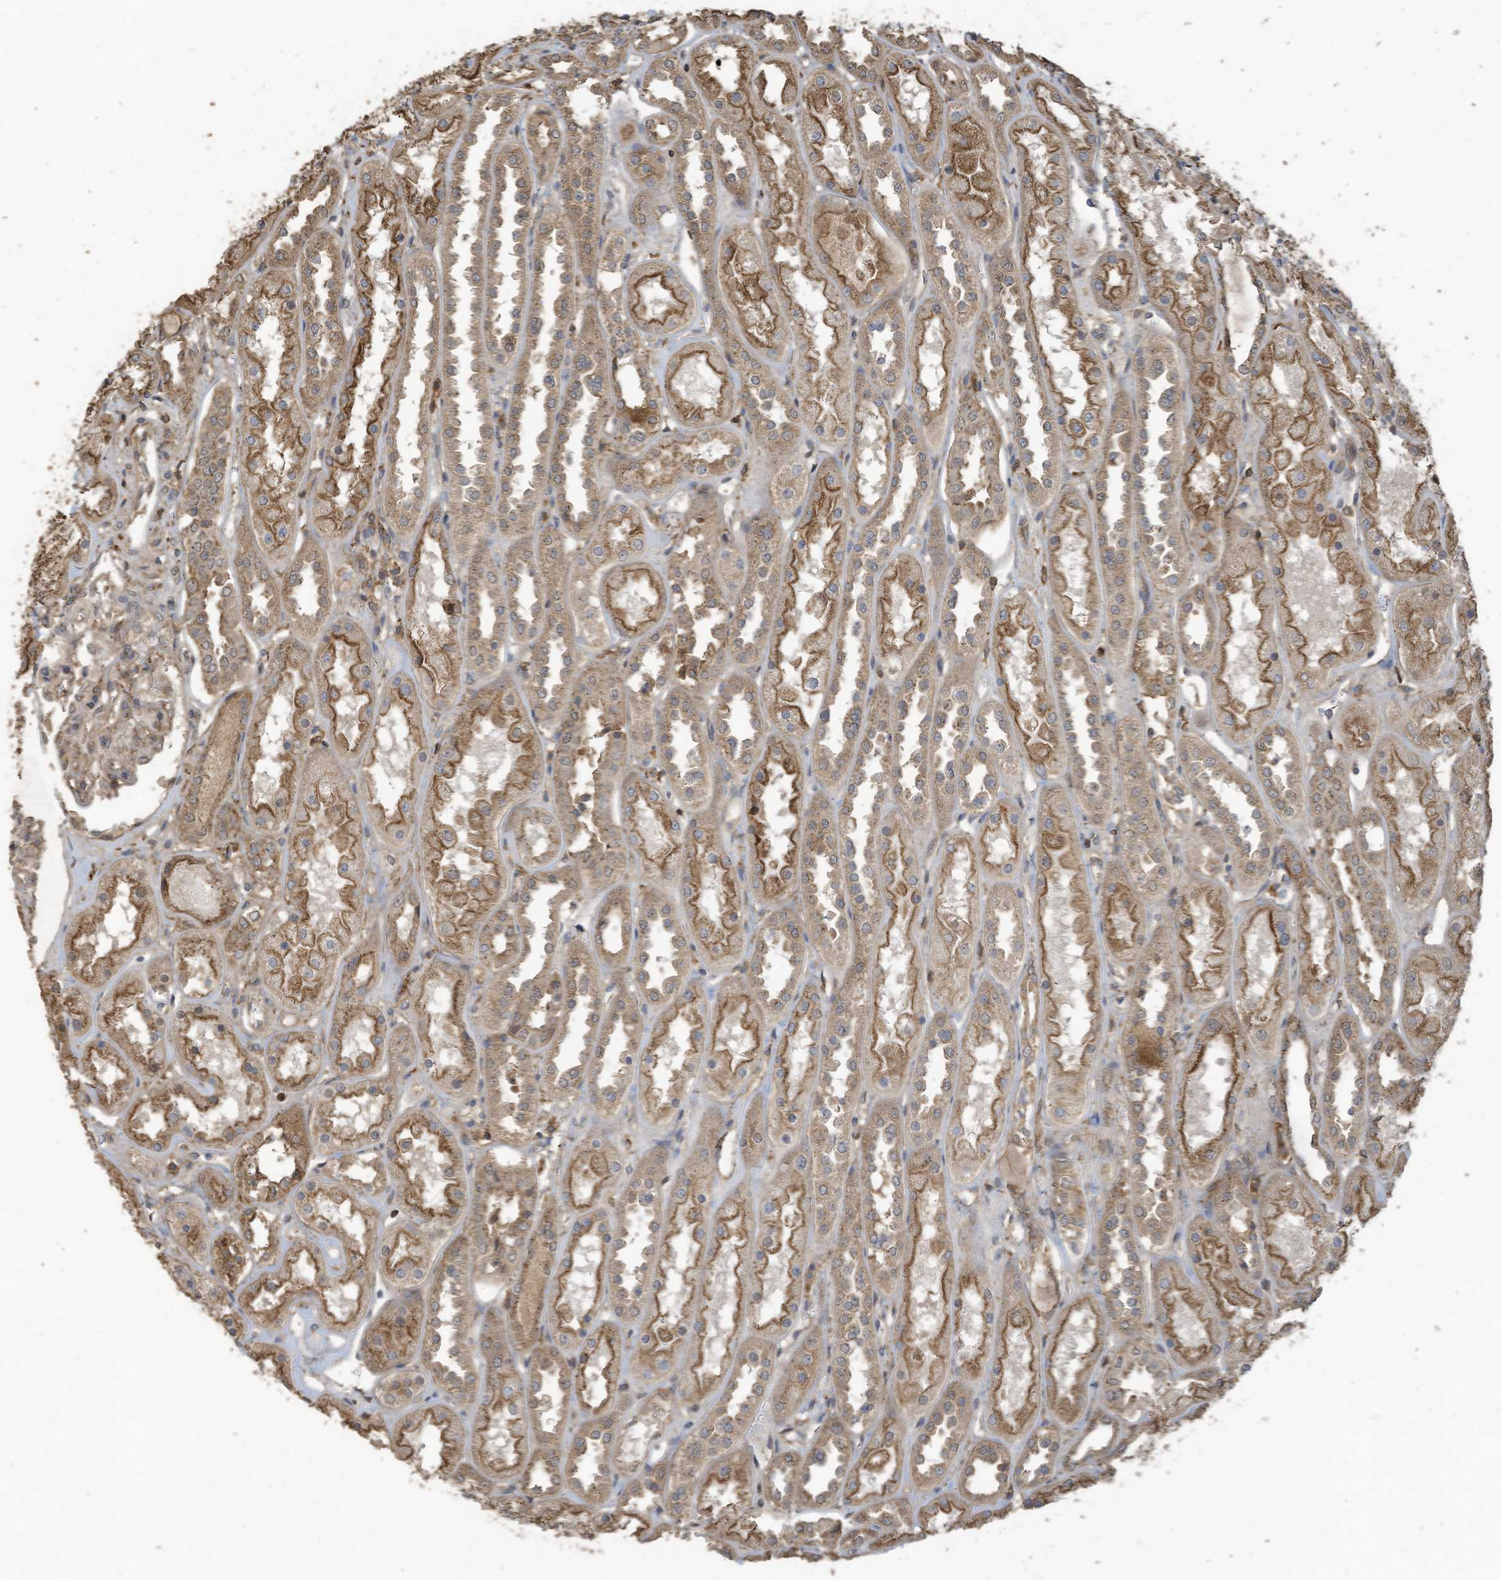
{"staining": {"intensity": "weak", "quantity": "25%-75%", "location": "cytoplasmic/membranous"}, "tissue": "kidney", "cell_type": "Cells in glomeruli", "image_type": "normal", "snomed": [{"axis": "morphology", "description": "Normal tissue, NOS"}, {"axis": "topography", "description": "Kidney"}], "caption": "Kidney stained for a protein (brown) exhibits weak cytoplasmic/membranous positive positivity in about 25%-75% of cells in glomeruli.", "gene": "COX10", "patient": {"sex": "male", "age": 70}}